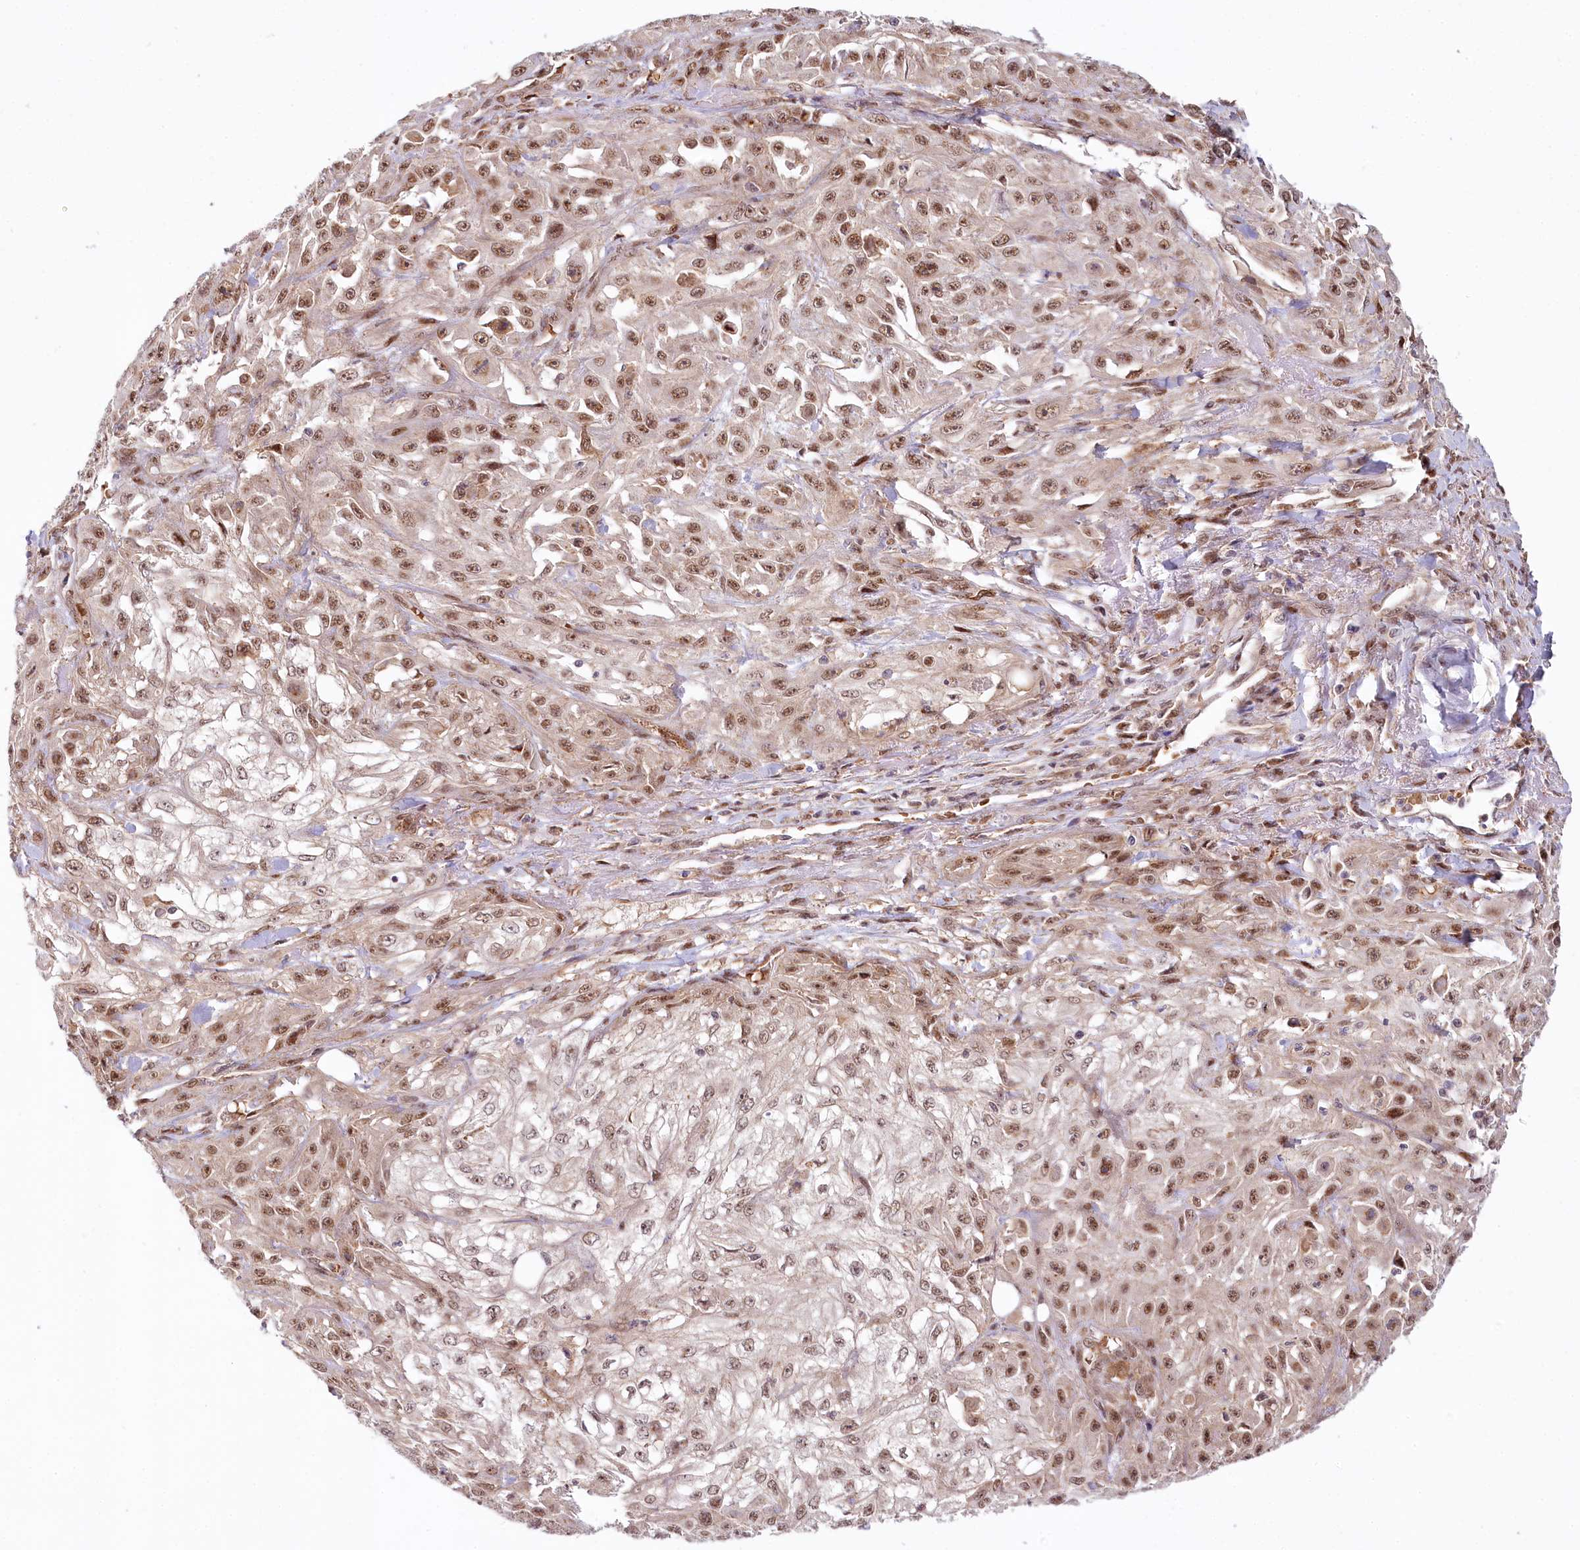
{"staining": {"intensity": "moderate", "quantity": ">75%", "location": "nuclear"}, "tissue": "skin cancer", "cell_type": "Tumor cells", "image_type": "cancer", "snomed": [{"axis": "morphology", "description": "Squamous cell carcinoma, NOS"}, {"axis": "morphology", "description": "Squamous cell carcinoma, metastatic, NOS"}, {"axis": "topography", "description": "Skin"}, {"axis": "topography", "description": "Lymph node"}], "caption": "Human metastatic squamous cell carcinoma (skin) stained with a brown dye reveals moderate nuclear positive staining in approximately >75% of tumor cells.", "gene": "TUBGCP2", "patient": {"sex": "male", "age": 75}}